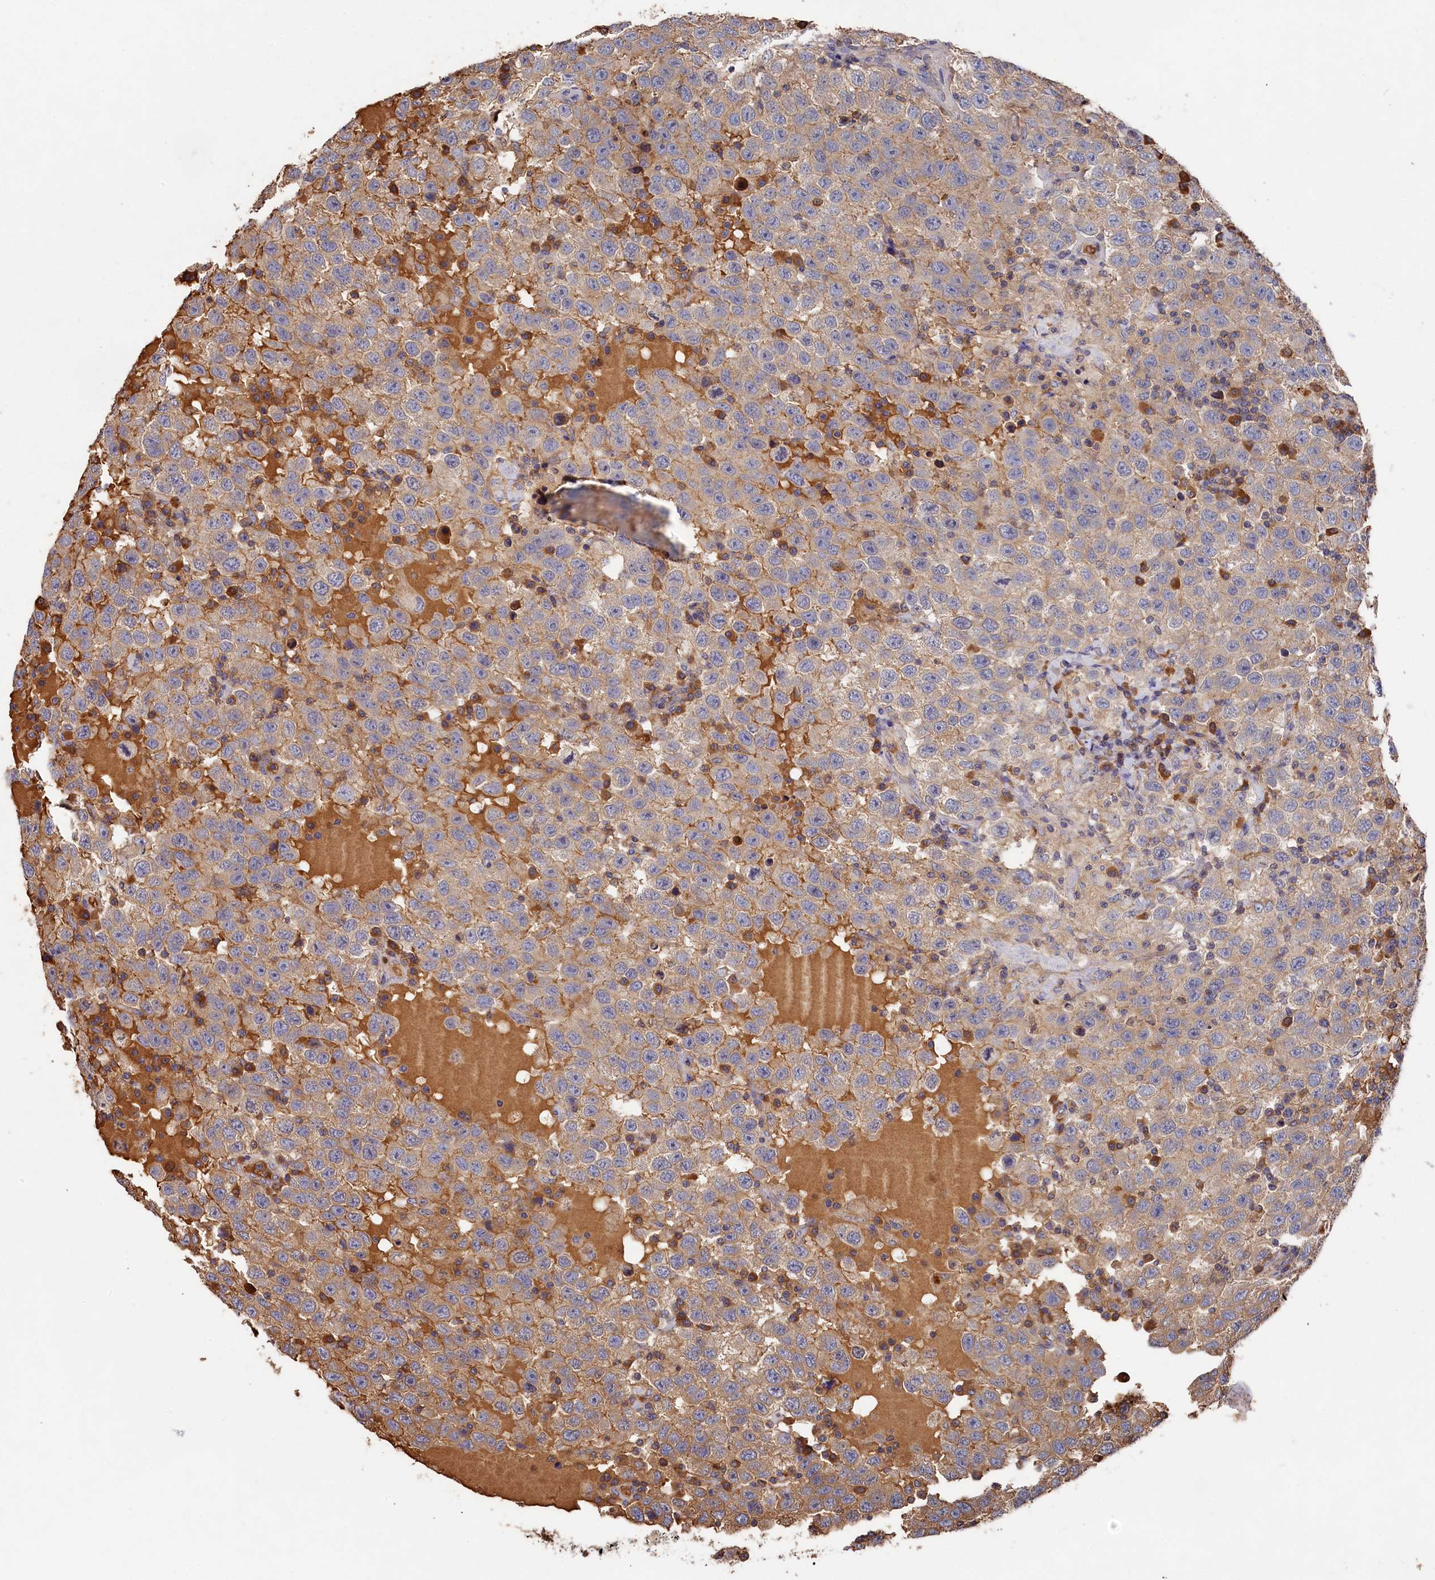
{"staining": {"intensity": "negative", "quantity": "none", "location": "none"}, "tissue": "testis cancer", "cell_type": "Tumor cells", "image_type": "cancer", "snomed": [{"axis": "morphology", "description": "Seminoma, NOS"}, {"axis": "topography", "description": "Testis"}], "caption": "A high-resolution micrograph shows immunohistochemistry staining of testis cancer (seminoma), which demonstrates no significant expression in tumor cells.", "gene": "DHRS11", "patient": {"sex": "male", "age": 41}}